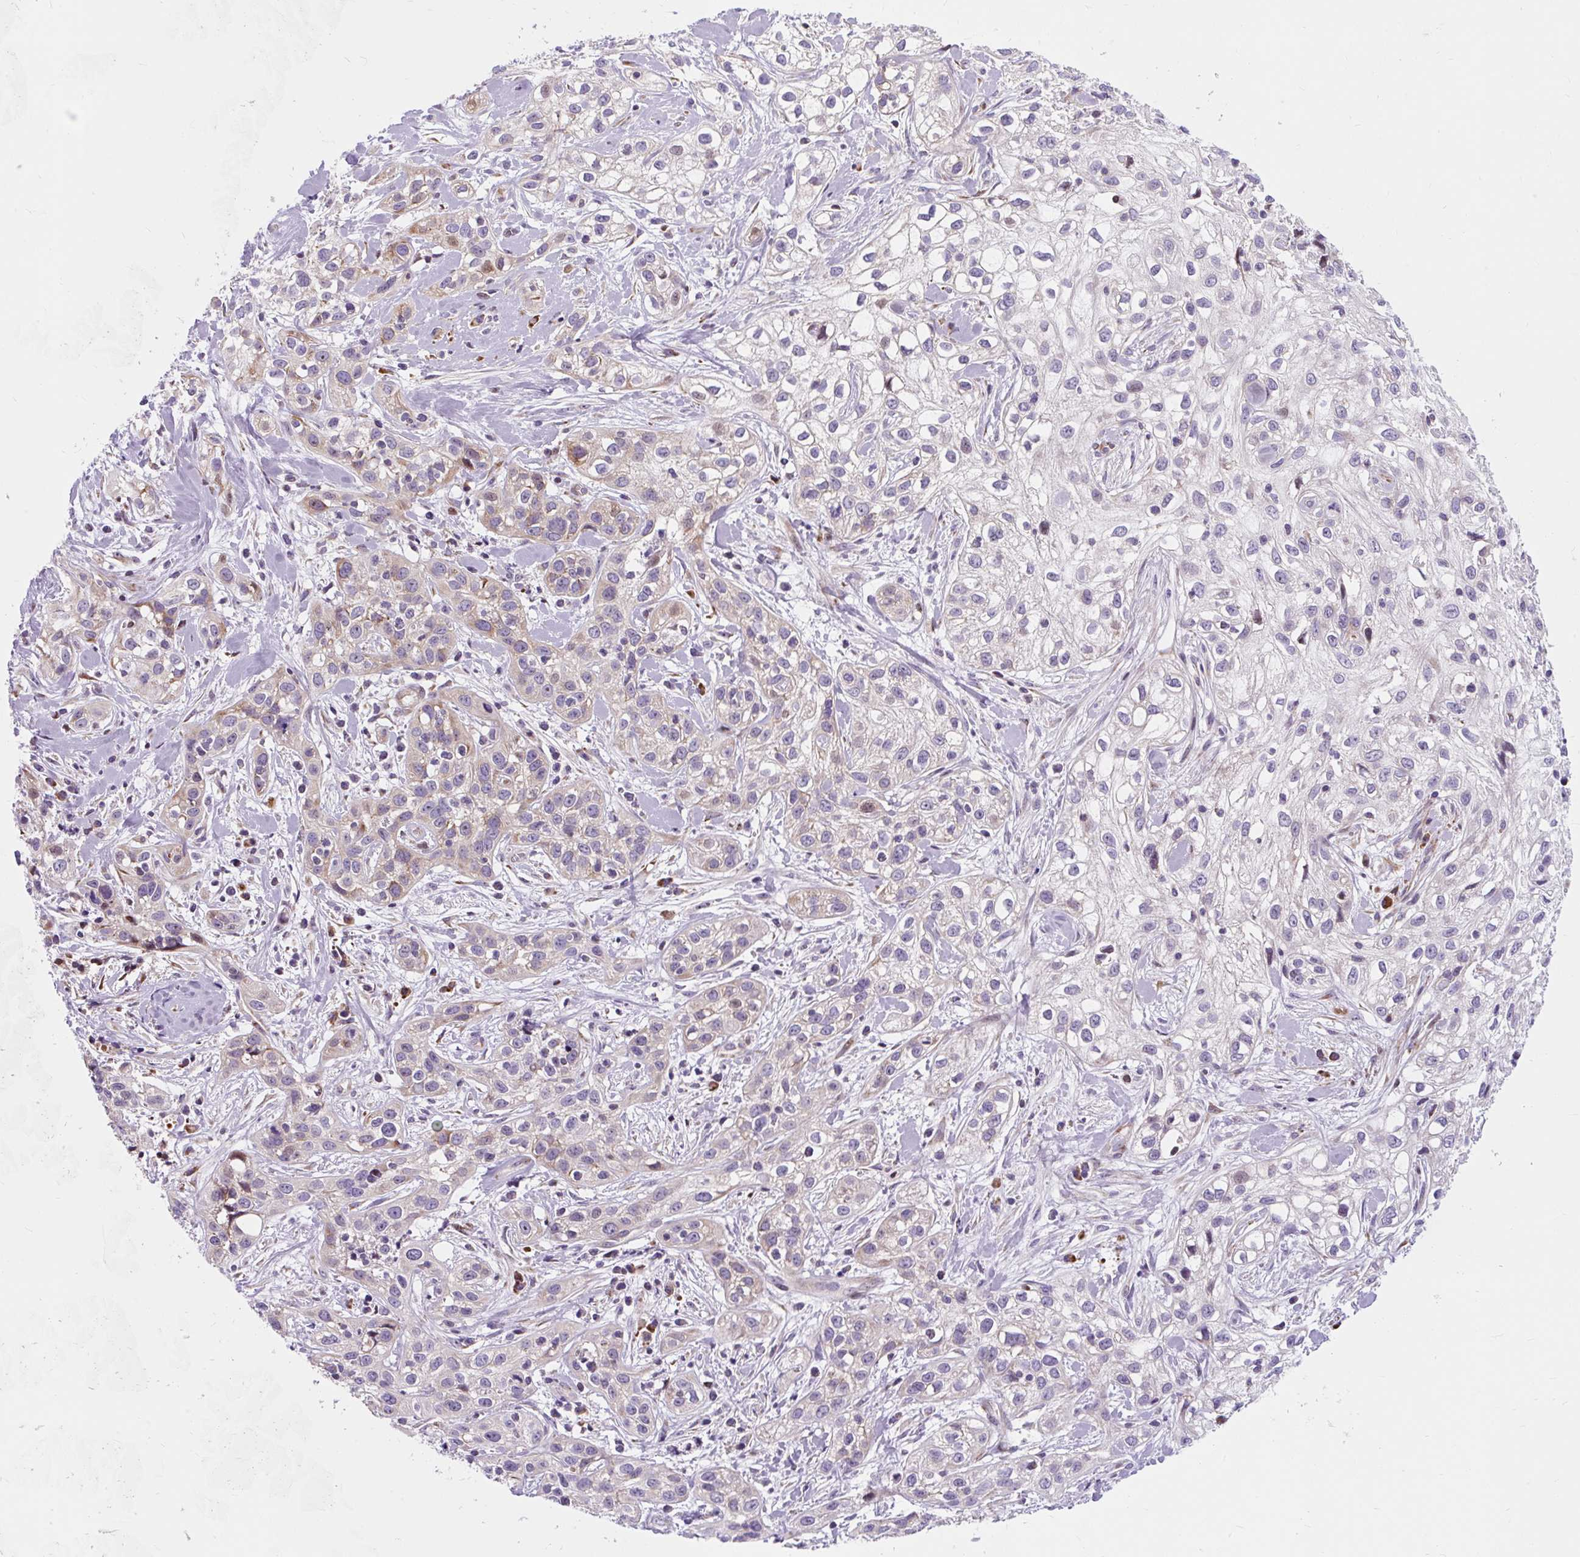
{"staining": {"intensity": "weak", "quantity": "<25%", "location": "cytoplasmic/membranous"}, "tissue": "skin cancer", "cell_type": "Tumor cells", "image_type": "cancer", "snomed": [{"axis": "morphology", "description": "Squamous cell carcinoma, NOS"}, {"axis": "topography", "description": "Skin"}], "caption": "This is an immunohistochemistry histopathology image of skin cancer. There is no positivity in tumor cells.", "gene": "CISD3", "patient": {"sex": "male", "age": 82}}